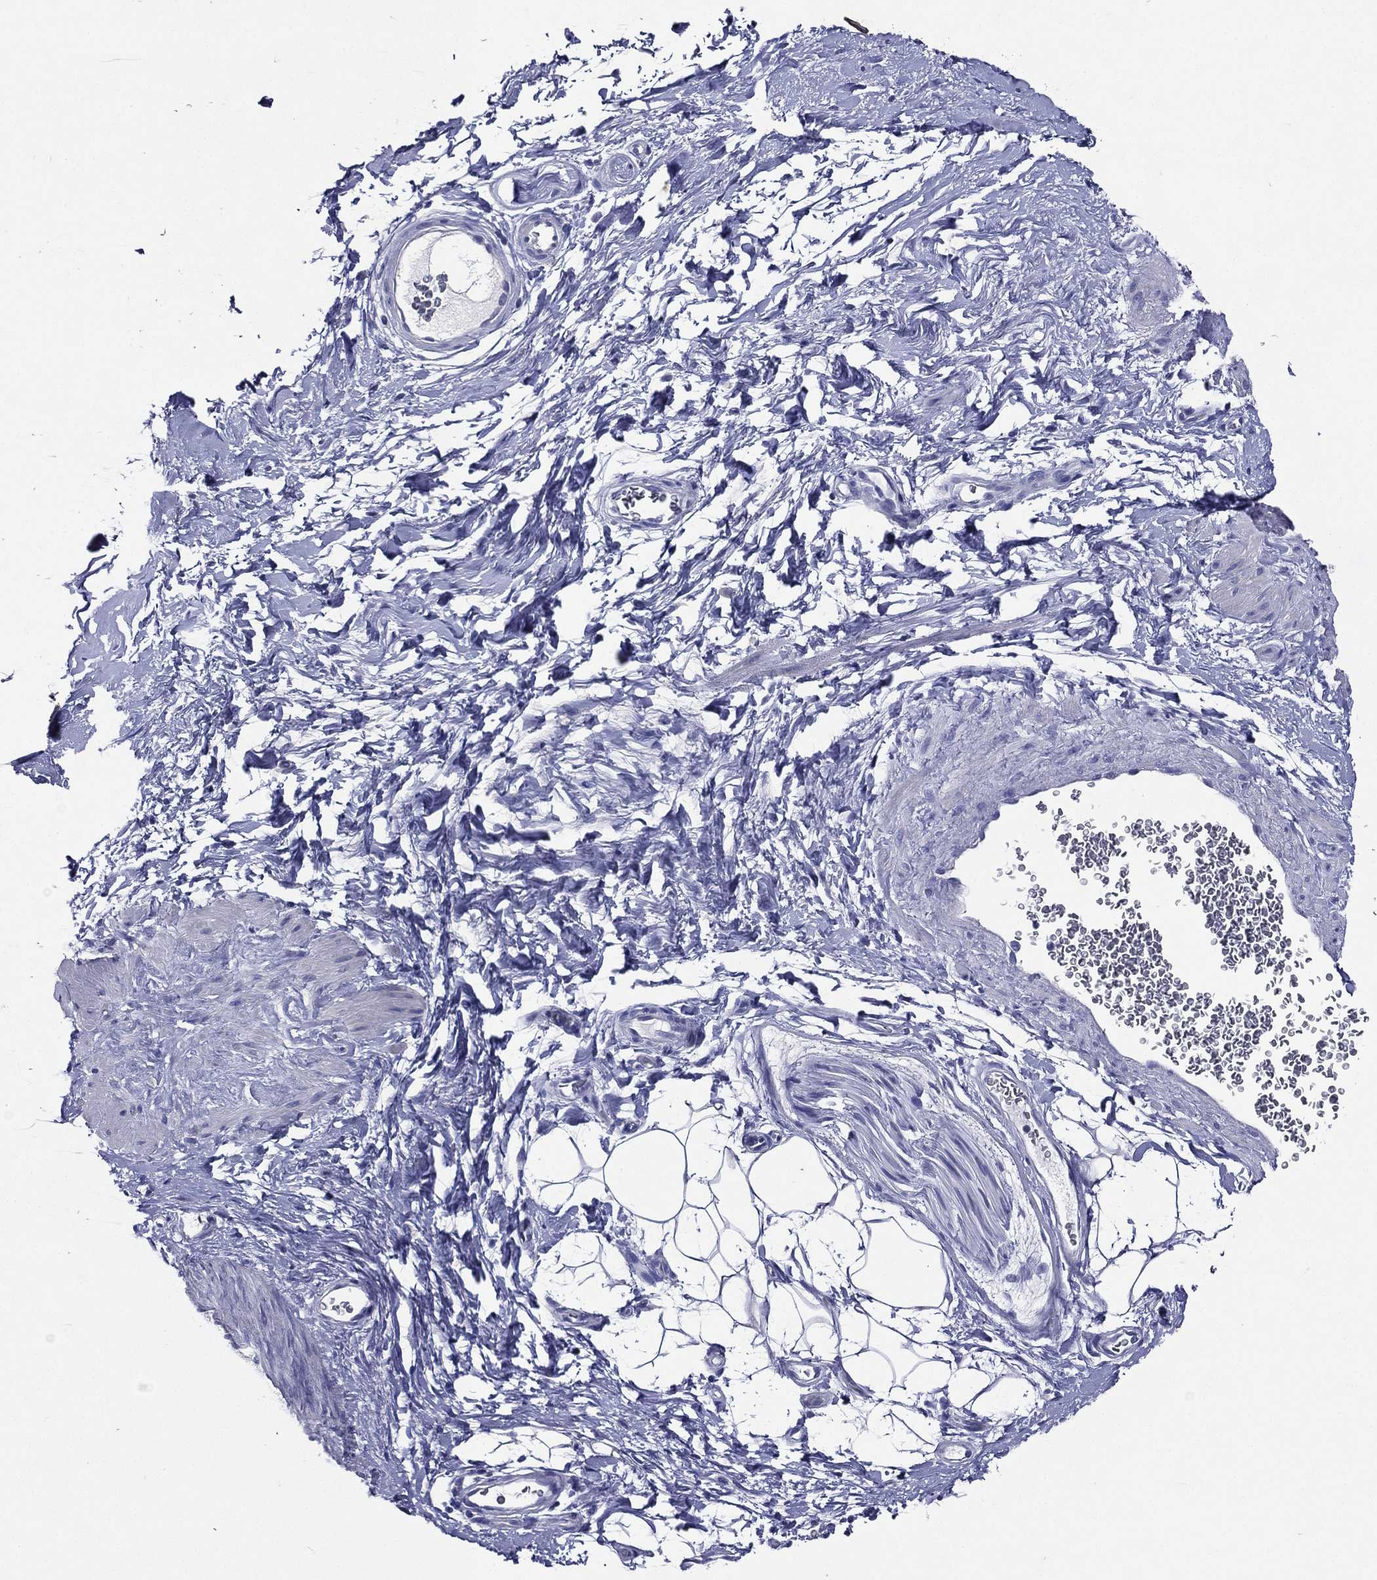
{"staining": {"intensity": "negative", "quantity": "none", "location": "none"}, "tissue": "adipose tissue", "cell_type": "Adipocytes", "image_type": "normal", "snomed": [{"axis": "morphology", "description": "Normal tissue, NOS"}, {"axis": "topography", "description": "Soft tissue"}, {"axis": "topography", "description": "Vascular tissue"}], "caption": "A micrograph of adipose tissue stained for a protein displays no brown staining in adipocytes.", "gene": "TGM1", "patient": {"sex": "male", "age": 41}}